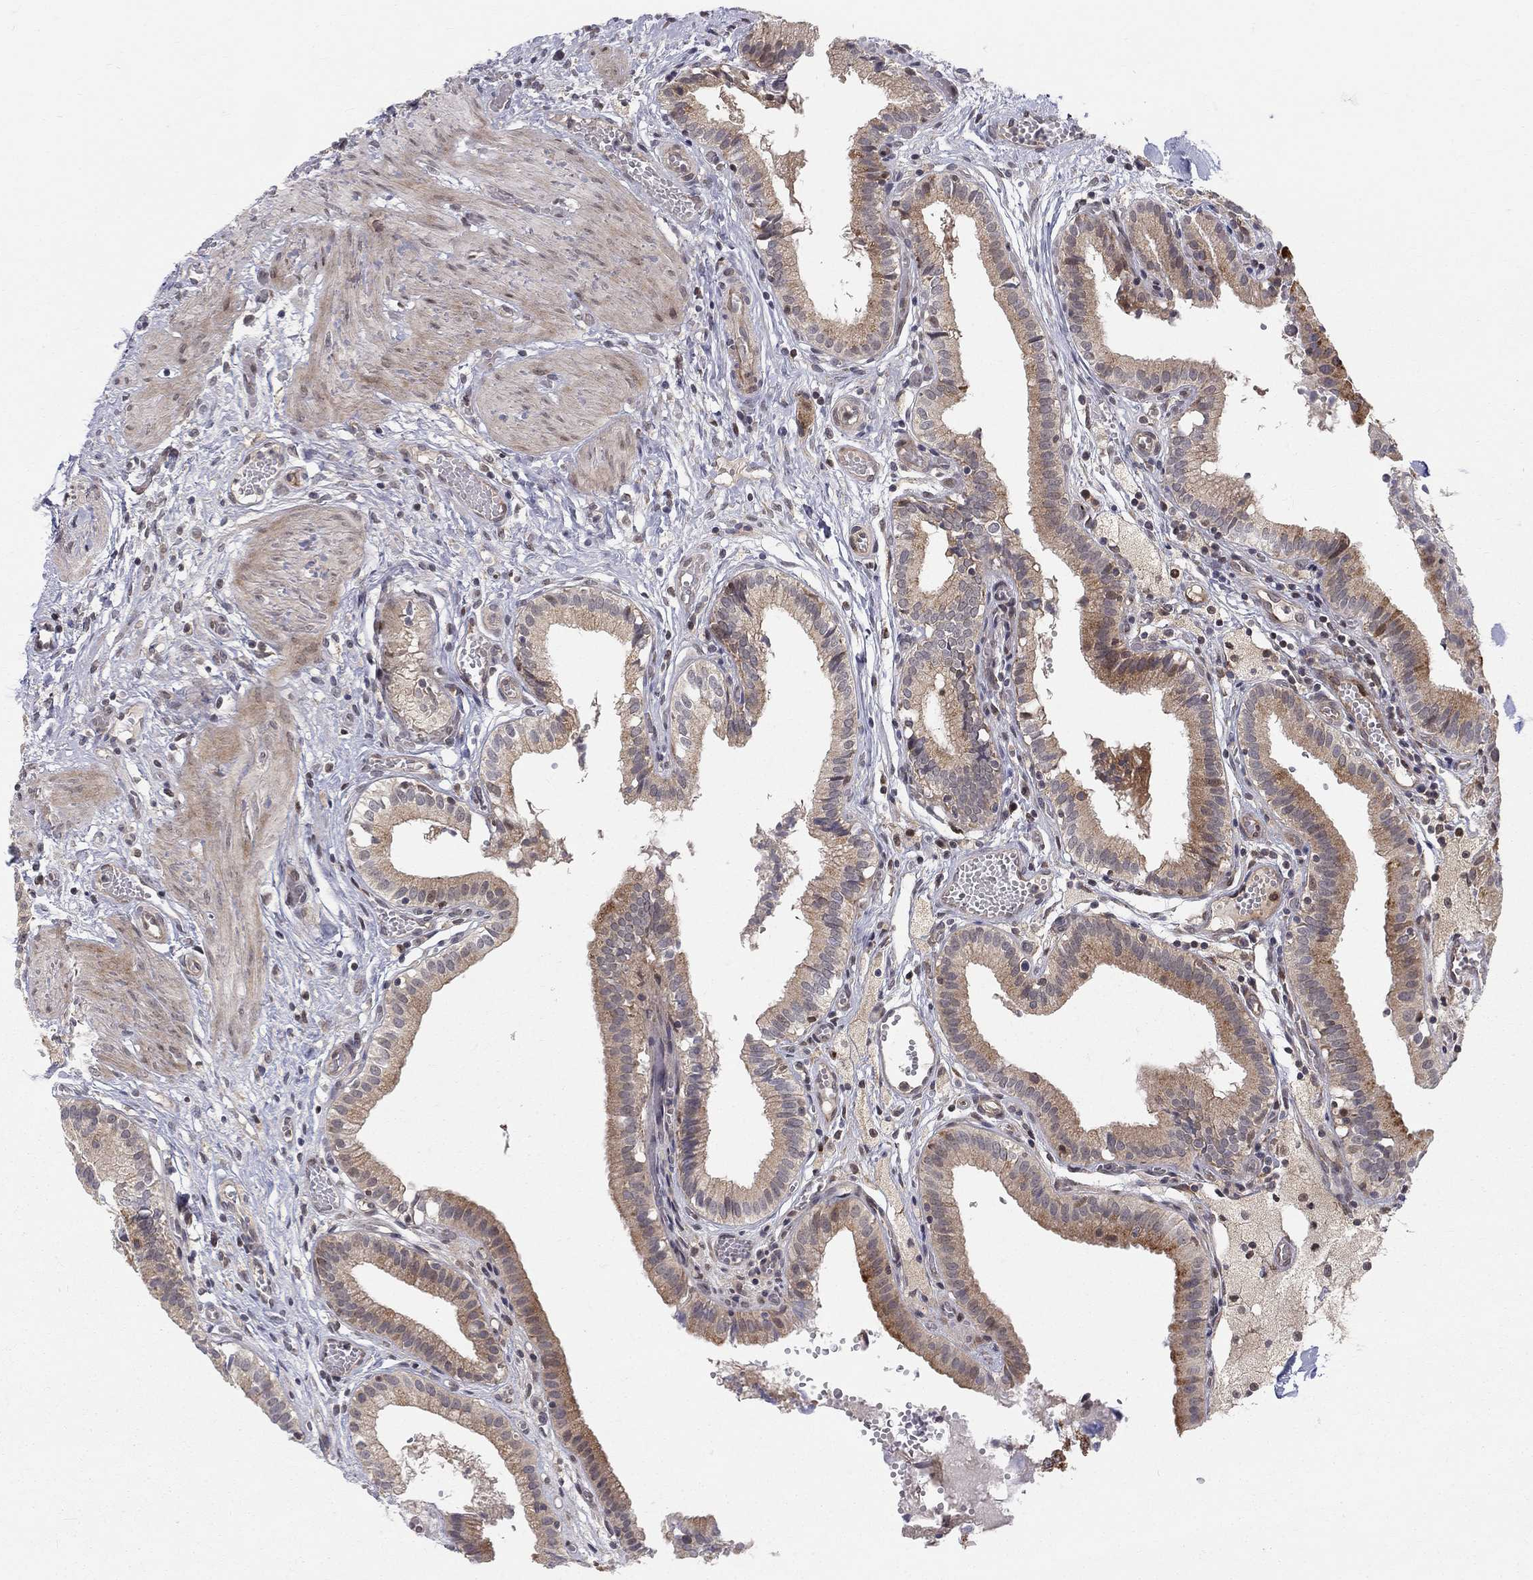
{"staining": {"intensity": "moderate", "quantity": "25%-75%", "location": "cytoplasmic/membranous"}, "tissue": "gallbladder", "cell_type": "Glandular cells", "image_type": "normal", "snomed": [{"axis": "morphology", "description": "Normal tissue, NOS"}, {"axis": "topography", "description": "Gallbladder"}], "caption": "Immunohistochemical staining of normal gallbladder exhibits moderate cytoplasmic/membranous protein positivity in approximately 25%-75% of glandular cells.", "gene": "WDR19", "patient": {"sex": "female", "age": 24}}